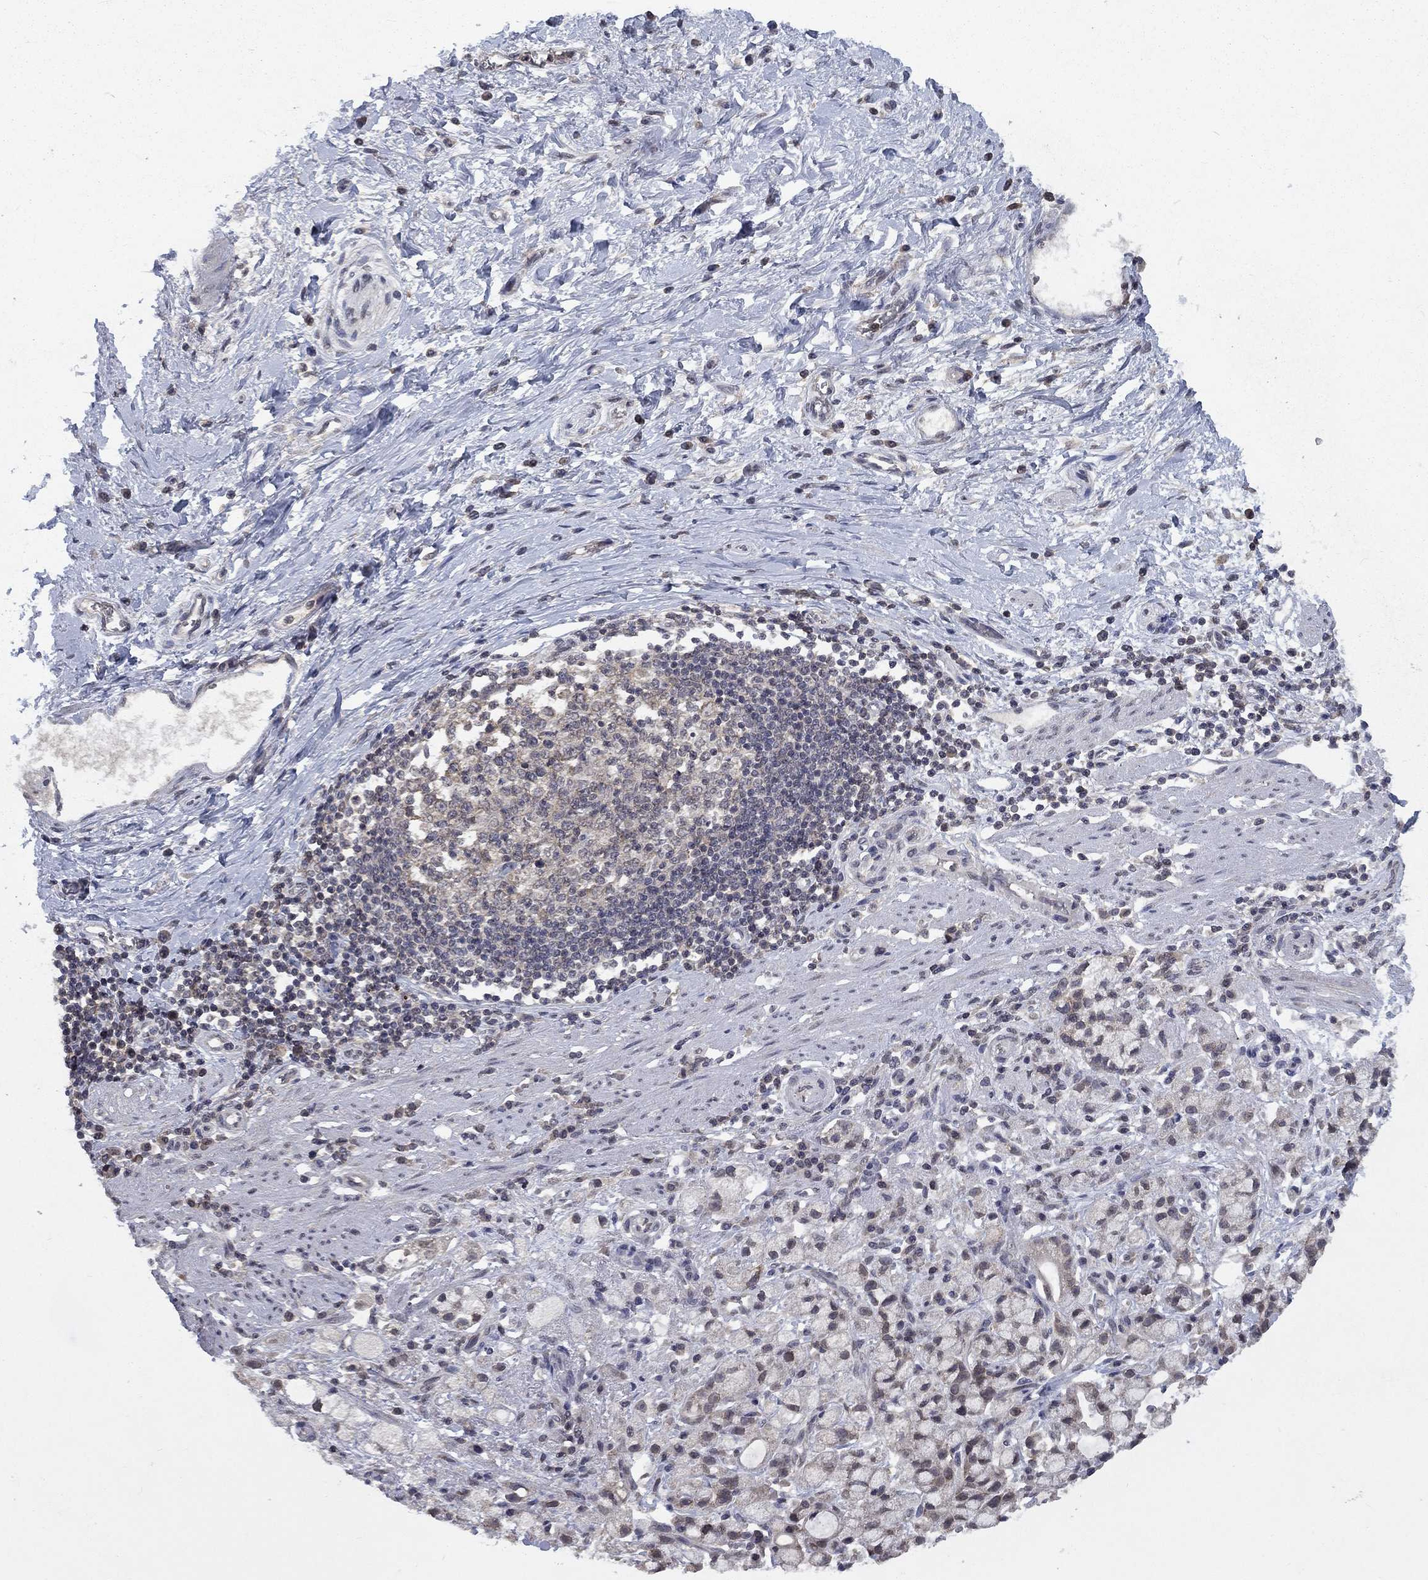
{"staining": {"intensity": "negative", "quantity": "none", "location": "none"}, "tissue": "stomach cancer", "cell_type": "Tumor cells", "image_type": "cancer", "snomed": [{"axis": "morphology", "description": "Adenocarcinoma, NOS"}, {"axis": "topography", "description": "Stomach"}], "caption": "High power microscopy histopathology image of an immunohistochemistry (IHC) micrograph of stomach cancer, revealing no significant positivity in tumor cells.", "gene": "SPATA33", "patient": {"sex": "male", "age": 58}}